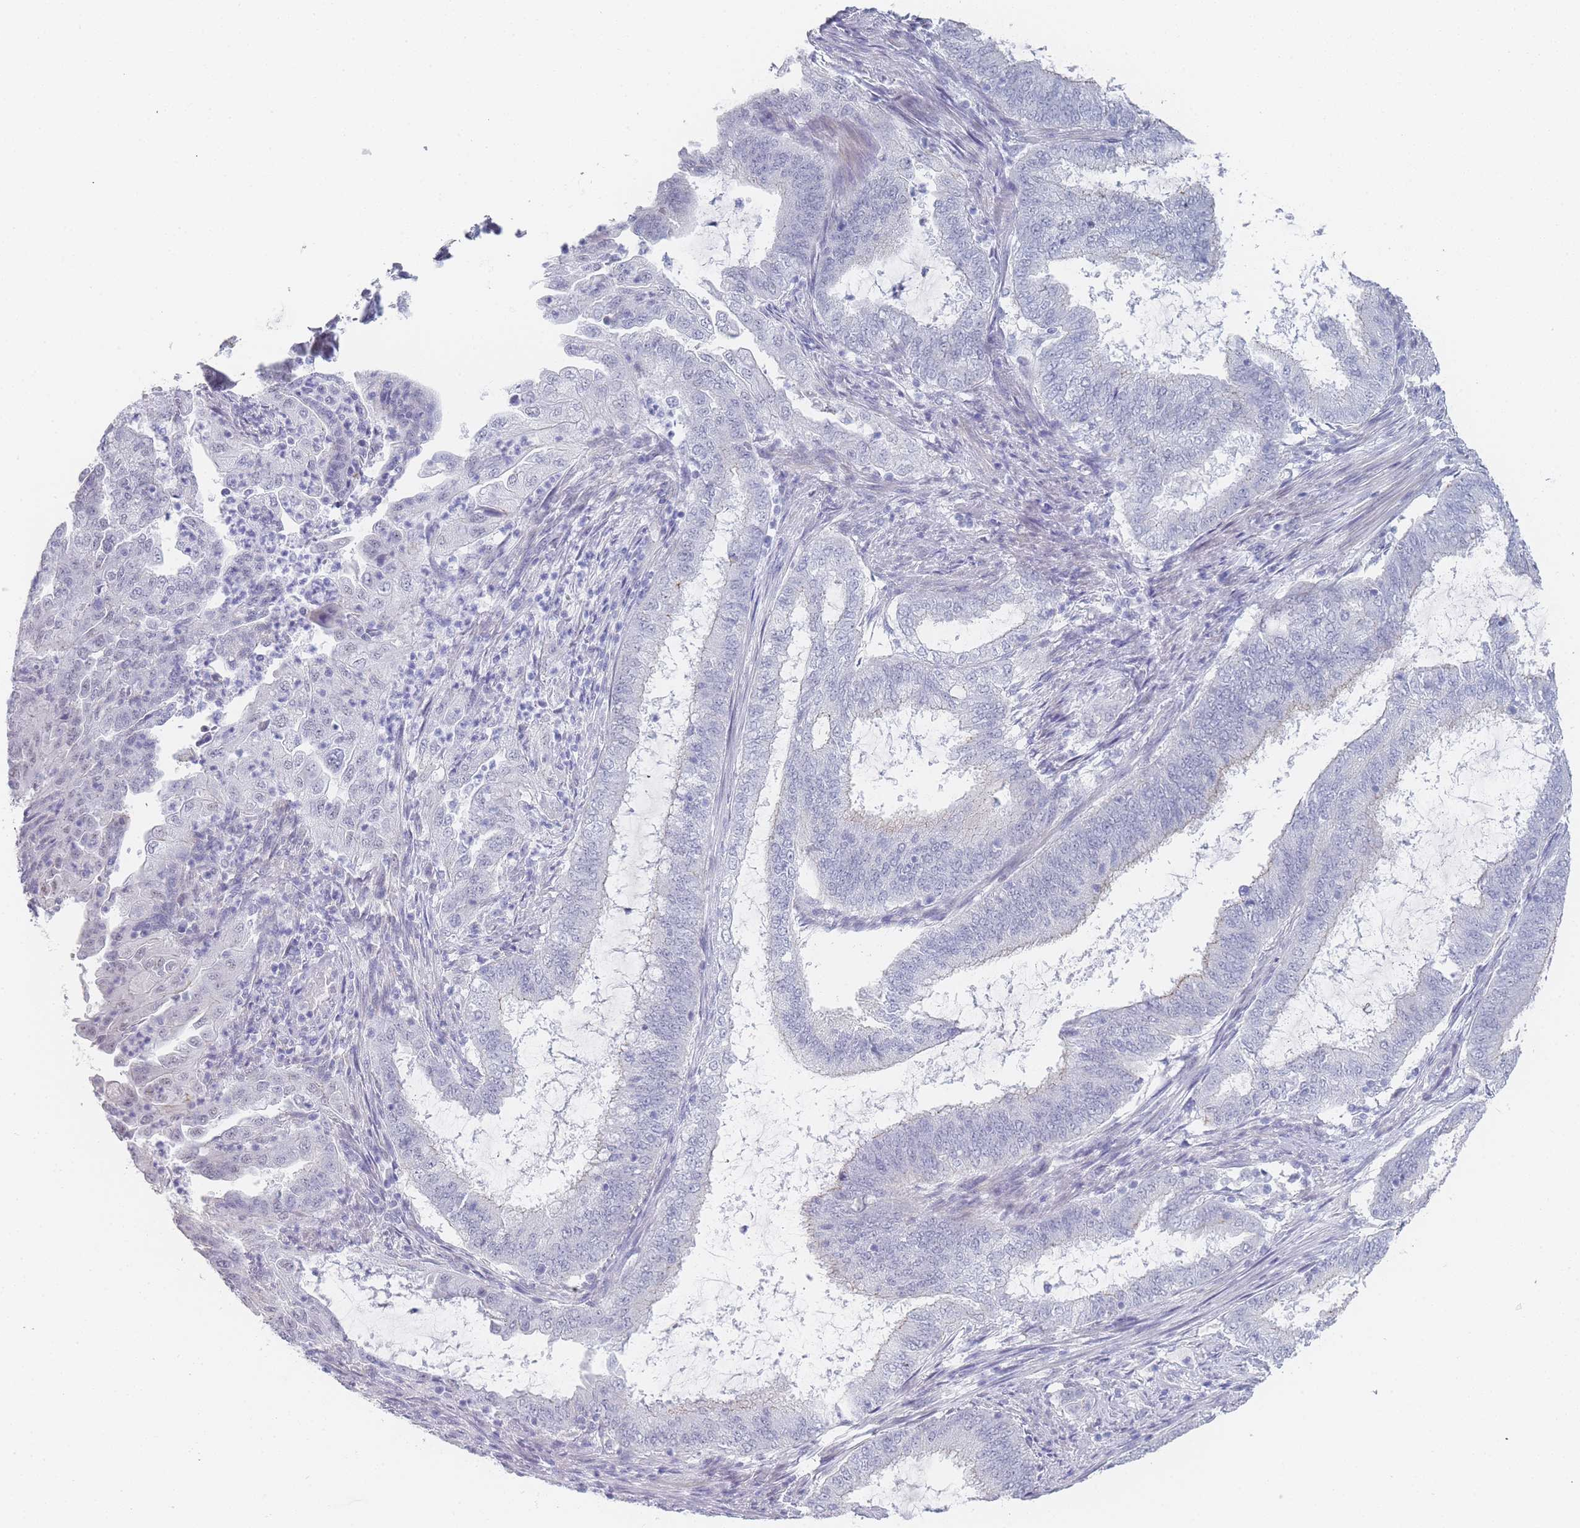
{"staining": {"intensity": "negative", "quantity": "none", "location": "none"}, "tissue": "endometrial cancer", "cell_type": "Tumor cells", "image_type": "cancer", "snomed": [{"axis": "morphology", "description": "Adenocarcinoma, NOS"}, {"axis": "topography", "description": "Endometrium"}], "caption": "Tumor cells show no significant protein expression in endometrial adenocarcinoma.", "gene": "IMPG1", "patient": {"sex": "female", "age": 51}}